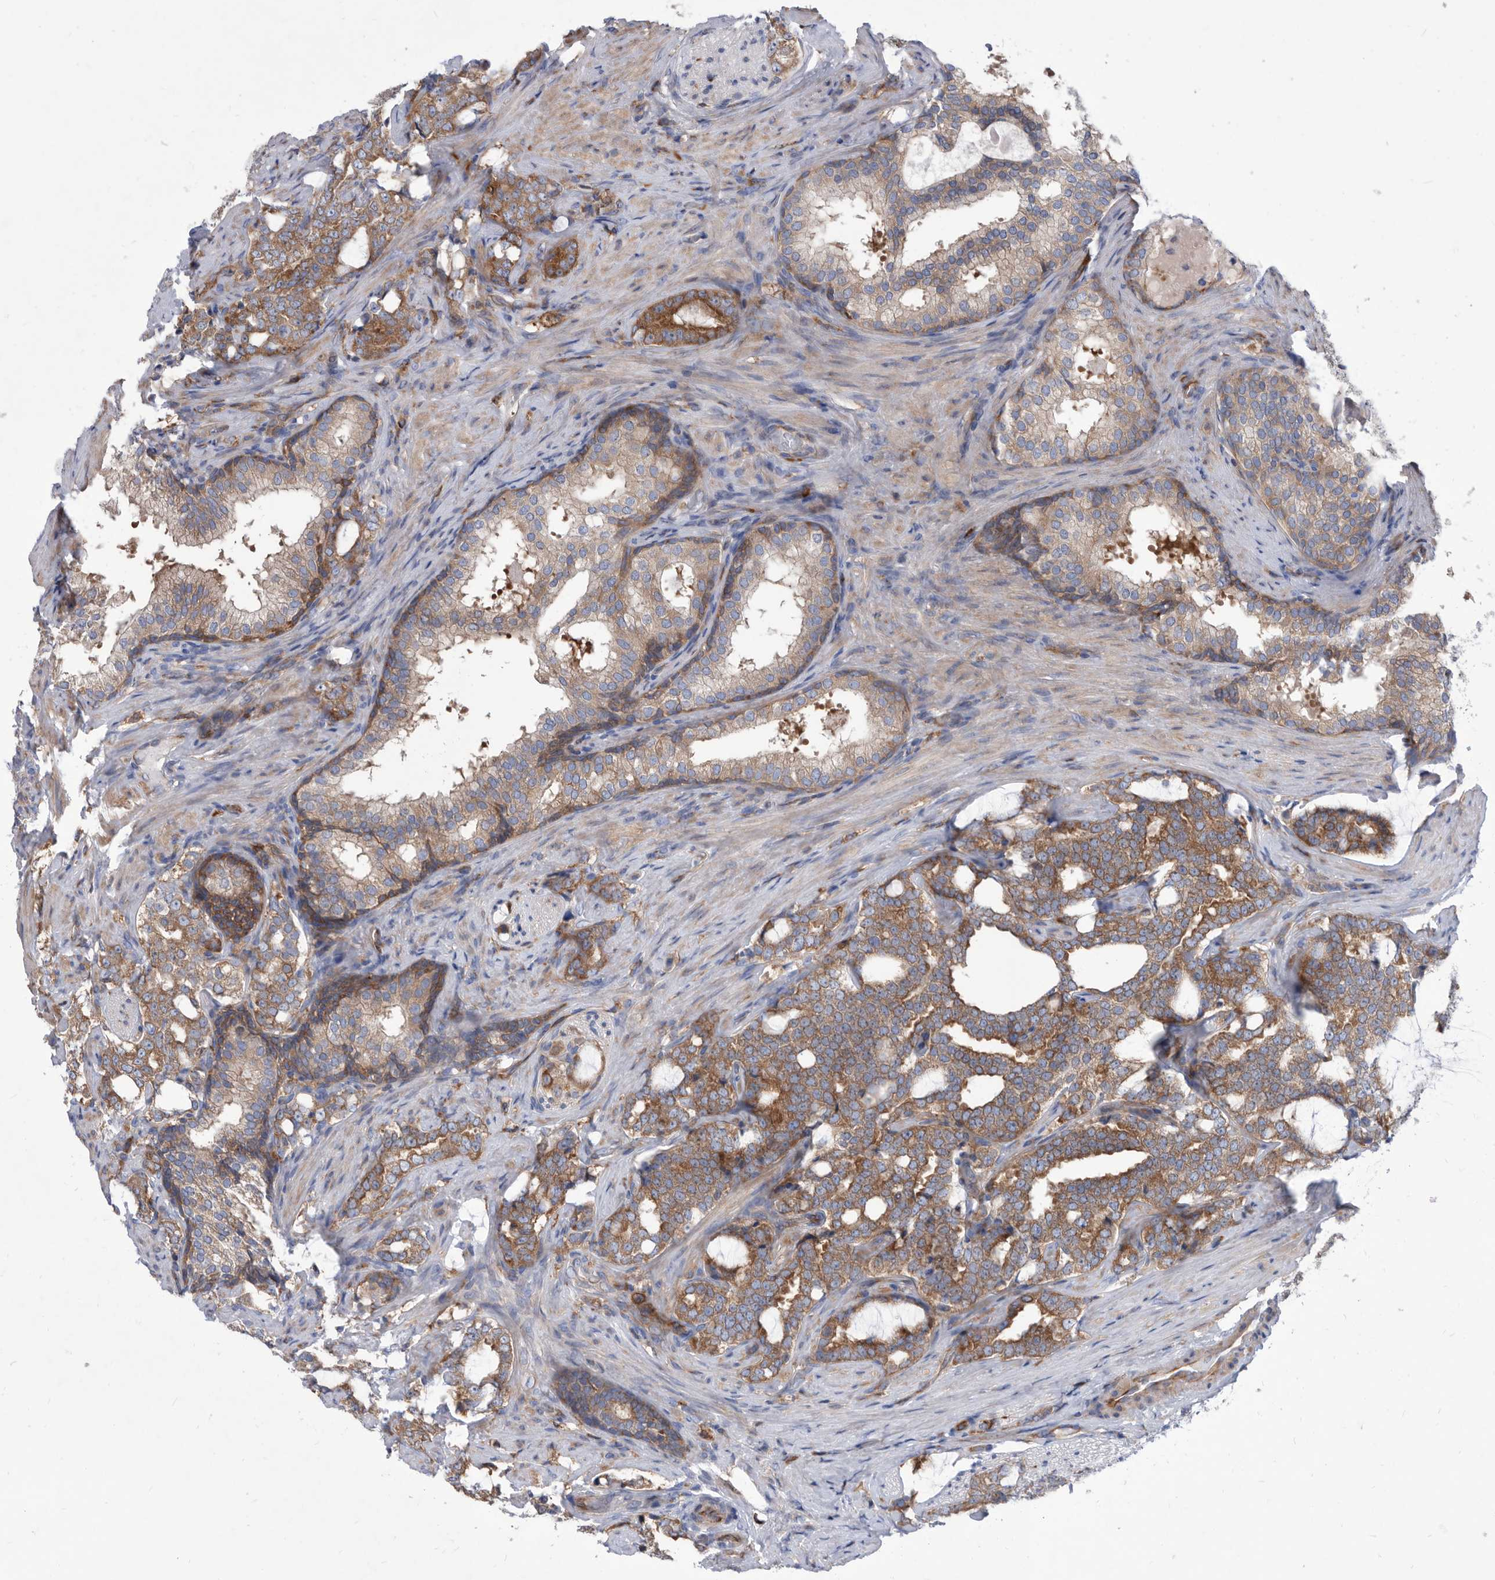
{"staining": {"intensity": "moderate", "quantity": ">75%", "location": "cytoplasmic/membranous"}, "tissue": "prostate cancer", "cell_type": "Tumor cells", "image_type": "cancer", "snomed": [{"axis": "morphology", "description": "Adenocarcinoma, High grade"}, {"axis": "topography", "description": "Prostate"}], "caption": "Tumor cells reveal medium levels of moderate cytoplasmic/membranous expression in approximately >75% of cells in prostate cancer.", "gene": "SMG7", "patient": {"sex": "male", "age": 64}}